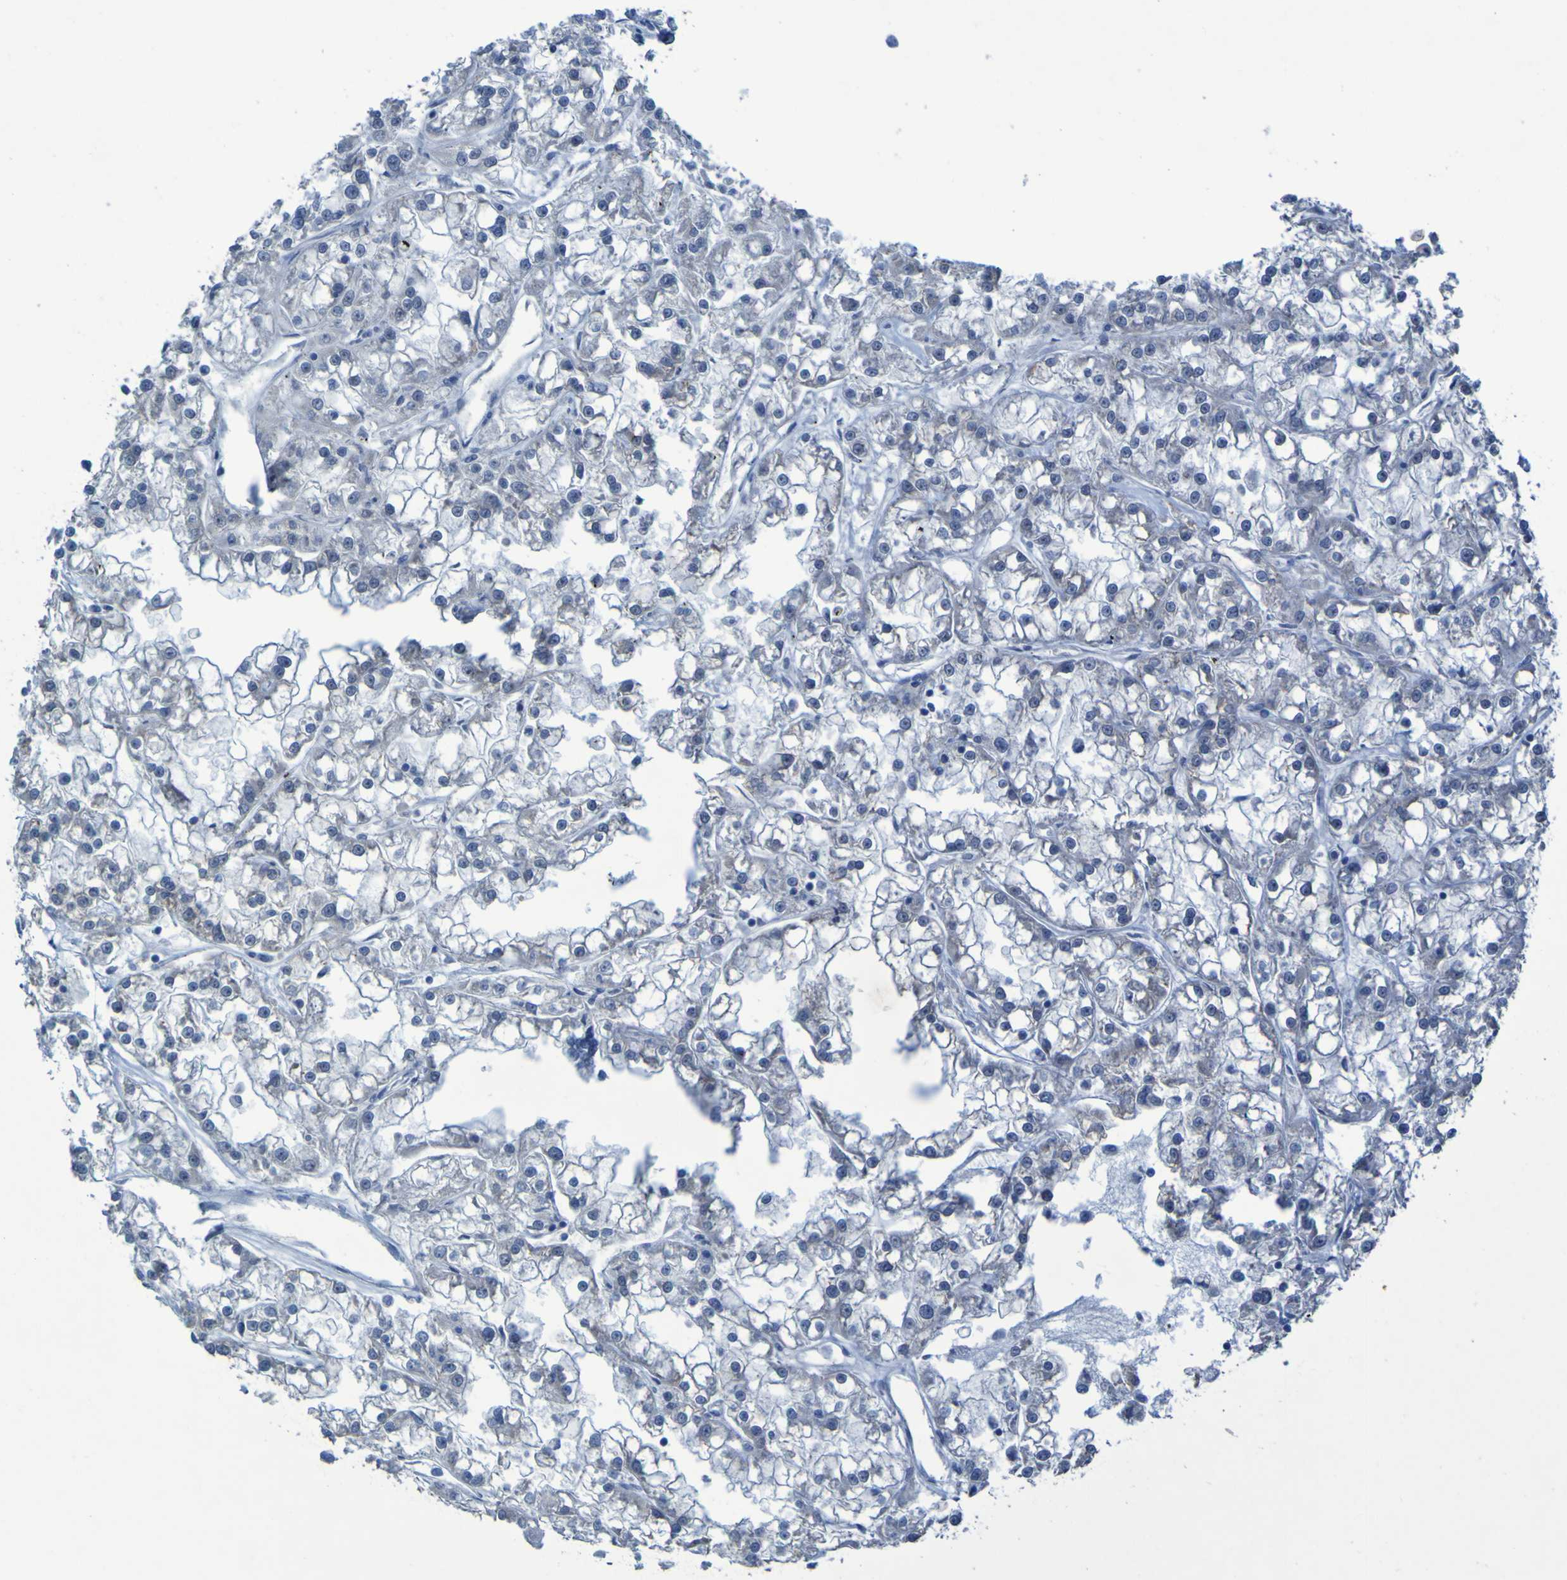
{"staining": {"intensity": "negative", "quantity": "none", "location": "none"}, "tissue": "renal cancer", "cell_type": "Tumor cells", "image_type": "cancer", "snomed": [{"axis": "morphology", "description": "Adenocarcinoma, NOS"}, {"axis": "topography", "description": "Kidney"}], "caption": "High power microscopy micrograph of an immunohistochemistry (IHC) micrograph of renal adenocarcinoma, revealing no significant expression in tumor cells.", "gene": "CLDN18", "patient": {"sex": "female", "age": 52}}